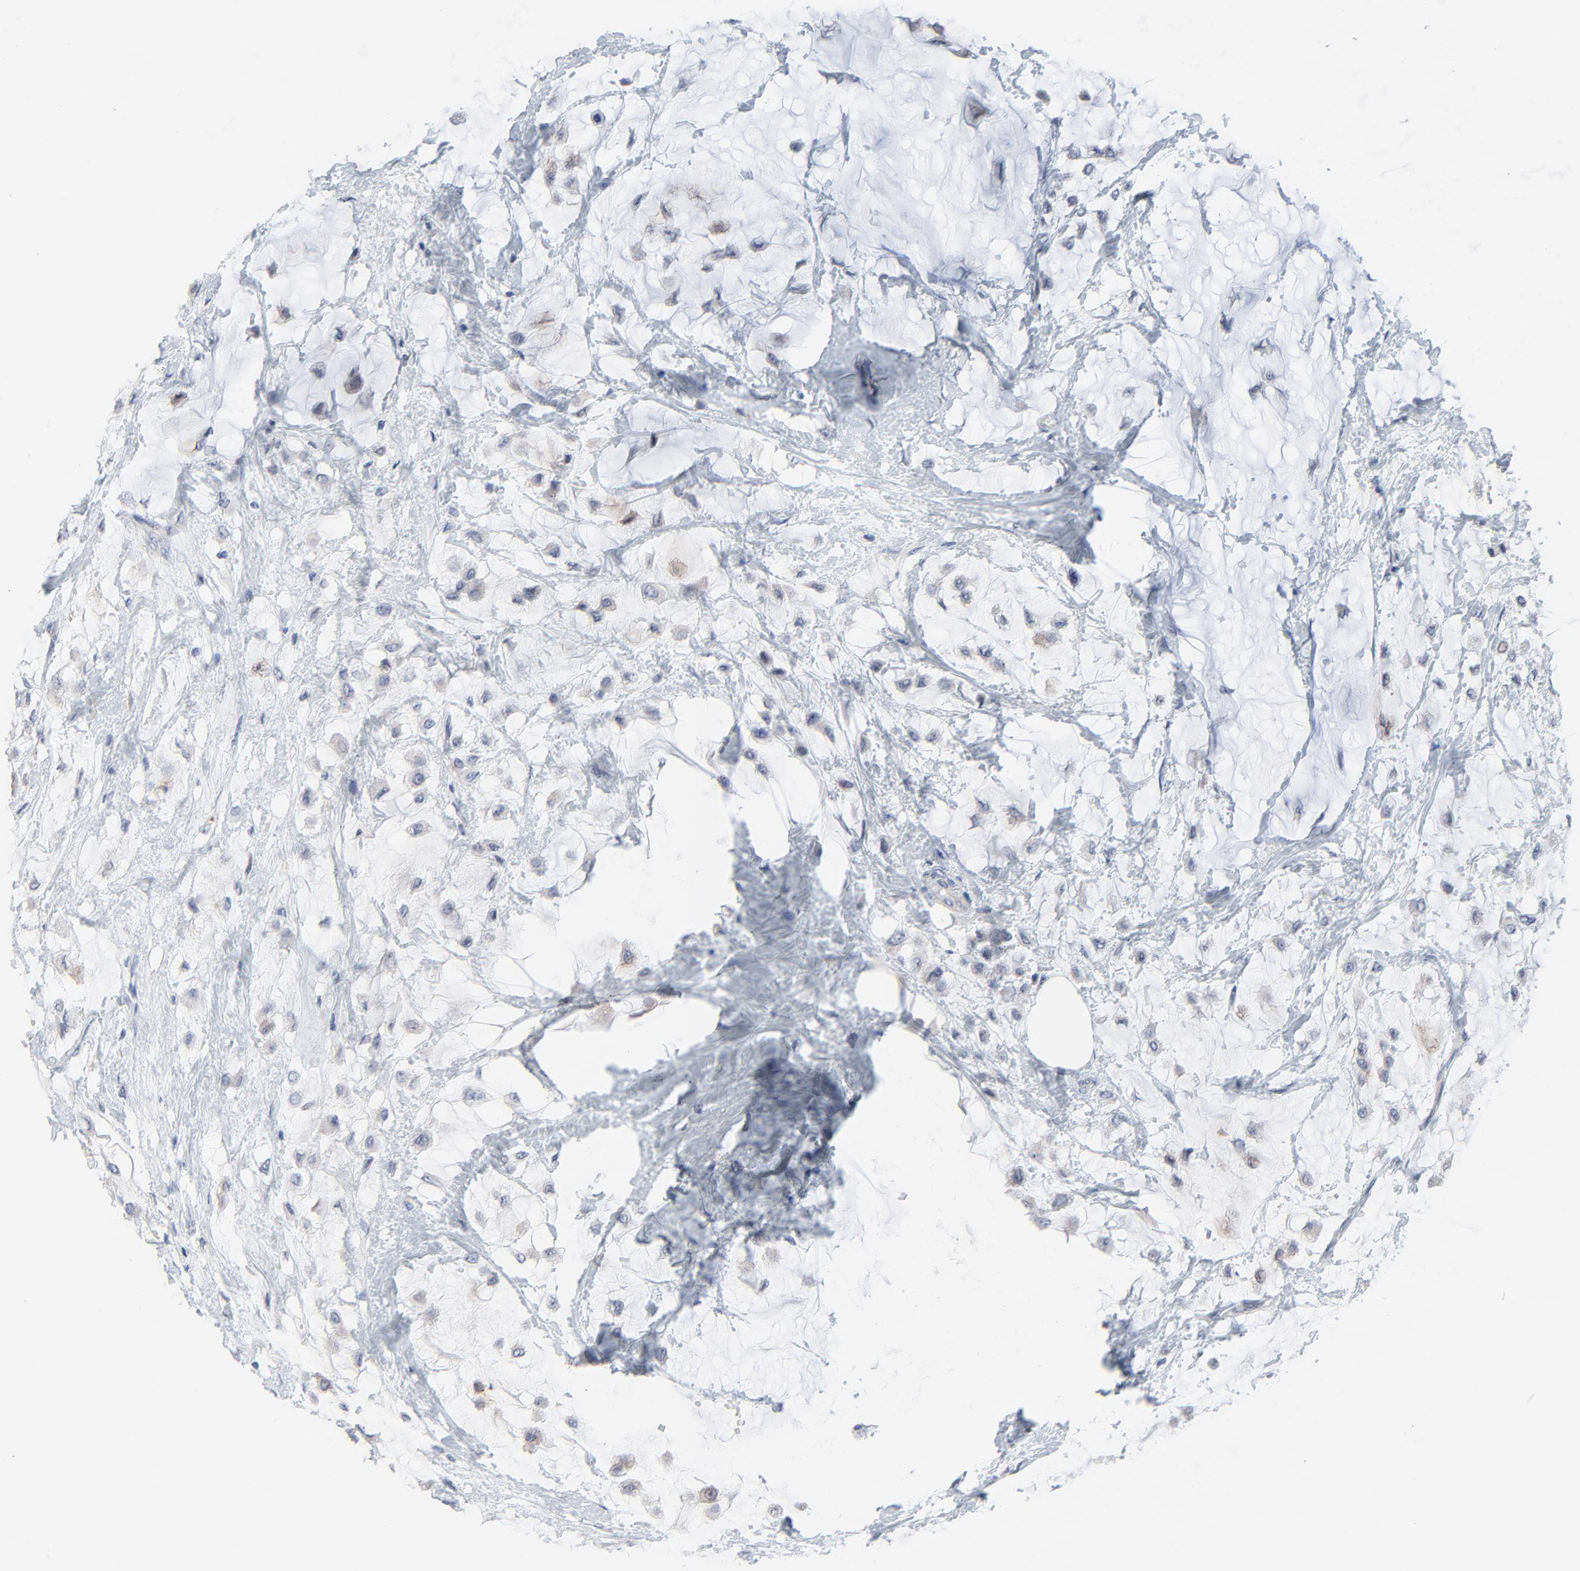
{"staining": {"intensity": "negative", "quantity": "none", "location": "none"}, "tissue": "breast cancer", "cell_type": "Tumor cells", "image_type": "cancer", "snomed": [{"axis": "morphology", "description": "Lobular carcinoma"}, {"axis": "topography", "description": "Breast"}], "caption": "High power microscopy micrograph of an immunohistochemistry photomicrograph of breast cancer (lobular carcinoma), revealing no significant positivity in tumor cells.", "gene": "NLGN3", "patient": {"sex": "female", "age": 85}}